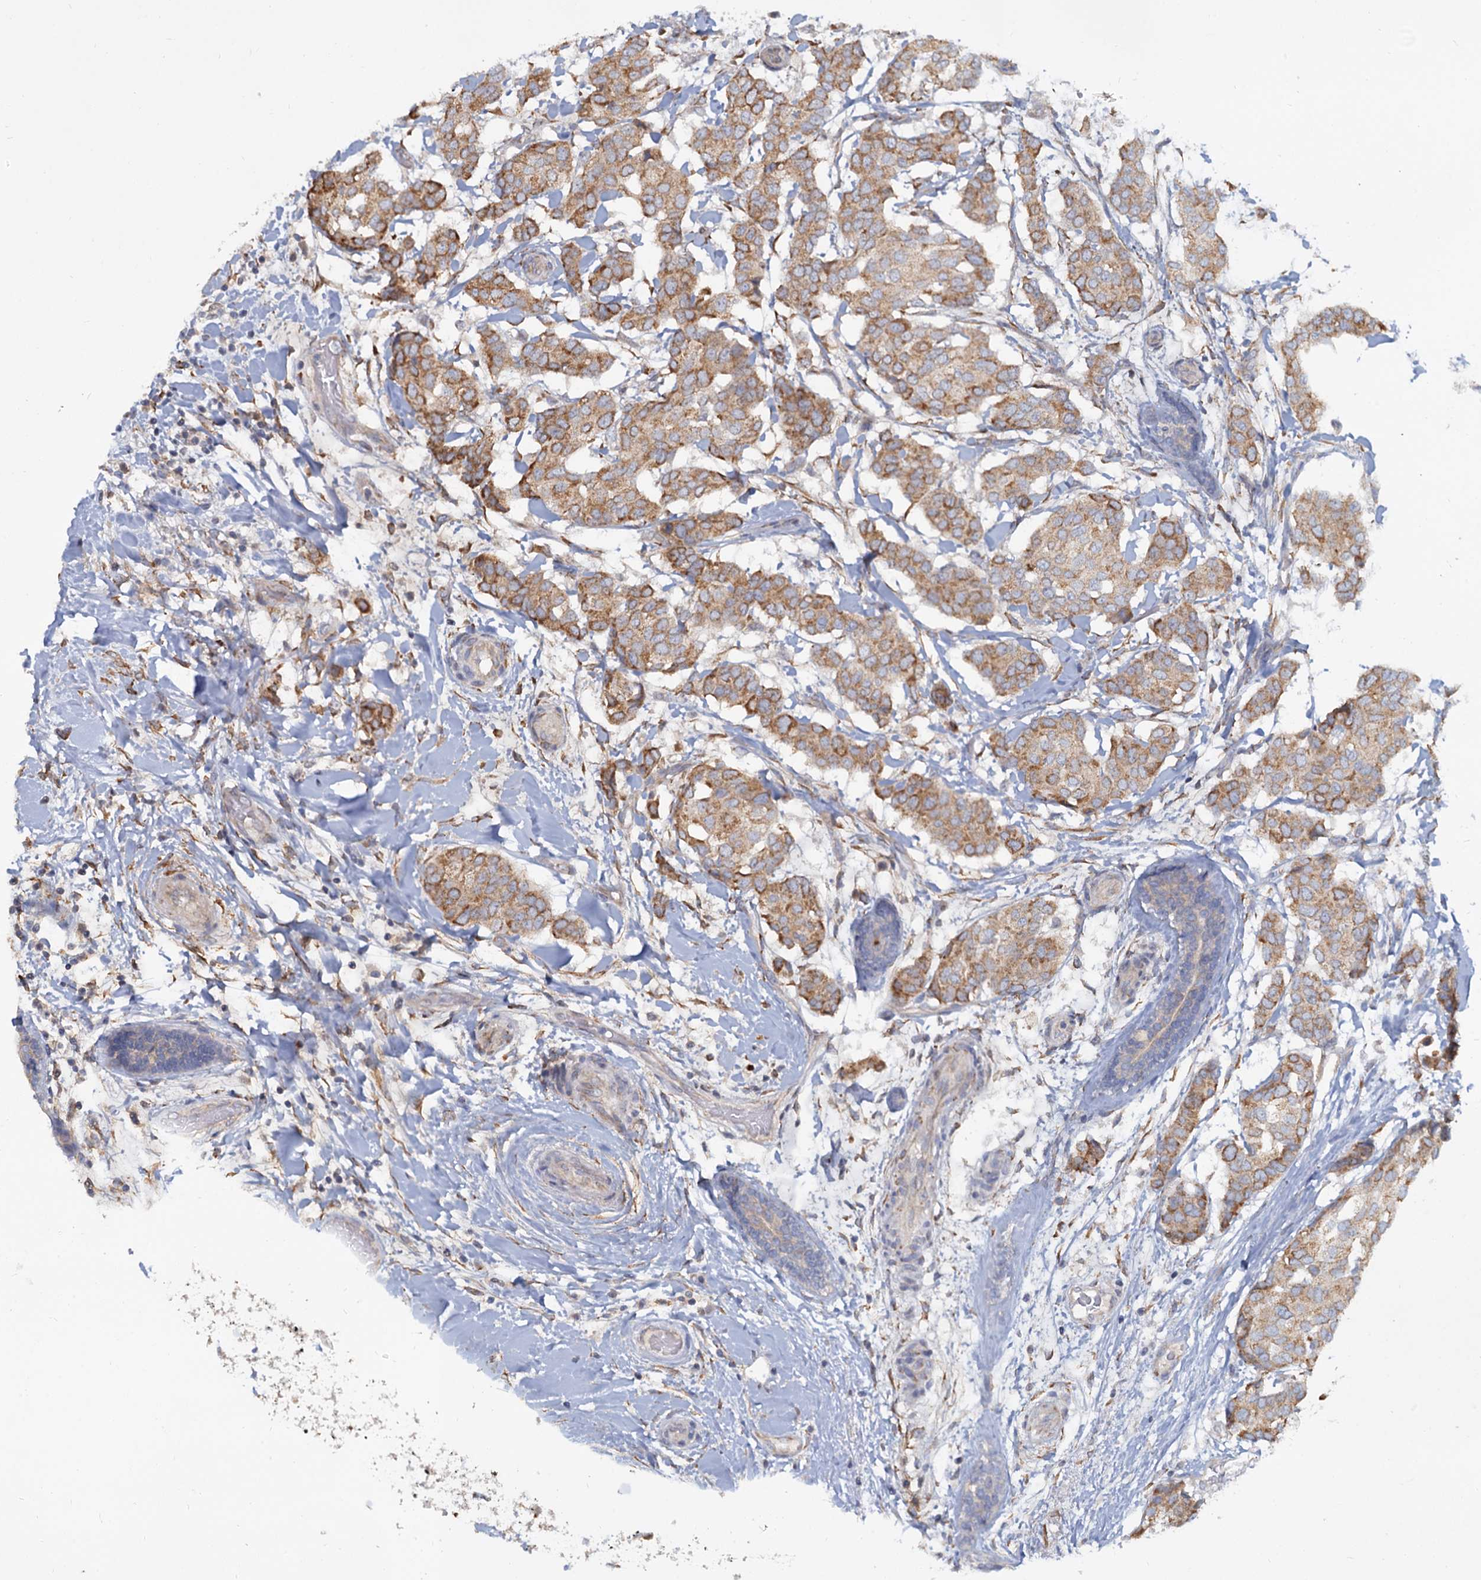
{"staining": {"intensity": "moderate", "quantity": "25%-75%", "location": "cytoplasmic/membranous"}, "tissue": "breast cancer", "cell_type": "Tumor cells", "image_type": "cancer", "snomed": [{"axis": "morphology", "description": "Duct carcinoma"}, {"axis": "topography", "description": "Breast"}], "caption": "Immunohistochemical staining of human intraductal carcinoma (breast) exhibits medium levels of moderate cytoplasmic/membranous protein staining in approximately 25%-75% of tumor cells. The staining is performed using DAB brown chromogen to label protein expression. The nuclei are counter-stained blue using hematoxylin.", "gene": "LRRC51", "patient": {"sex": "female", "age": 75}}